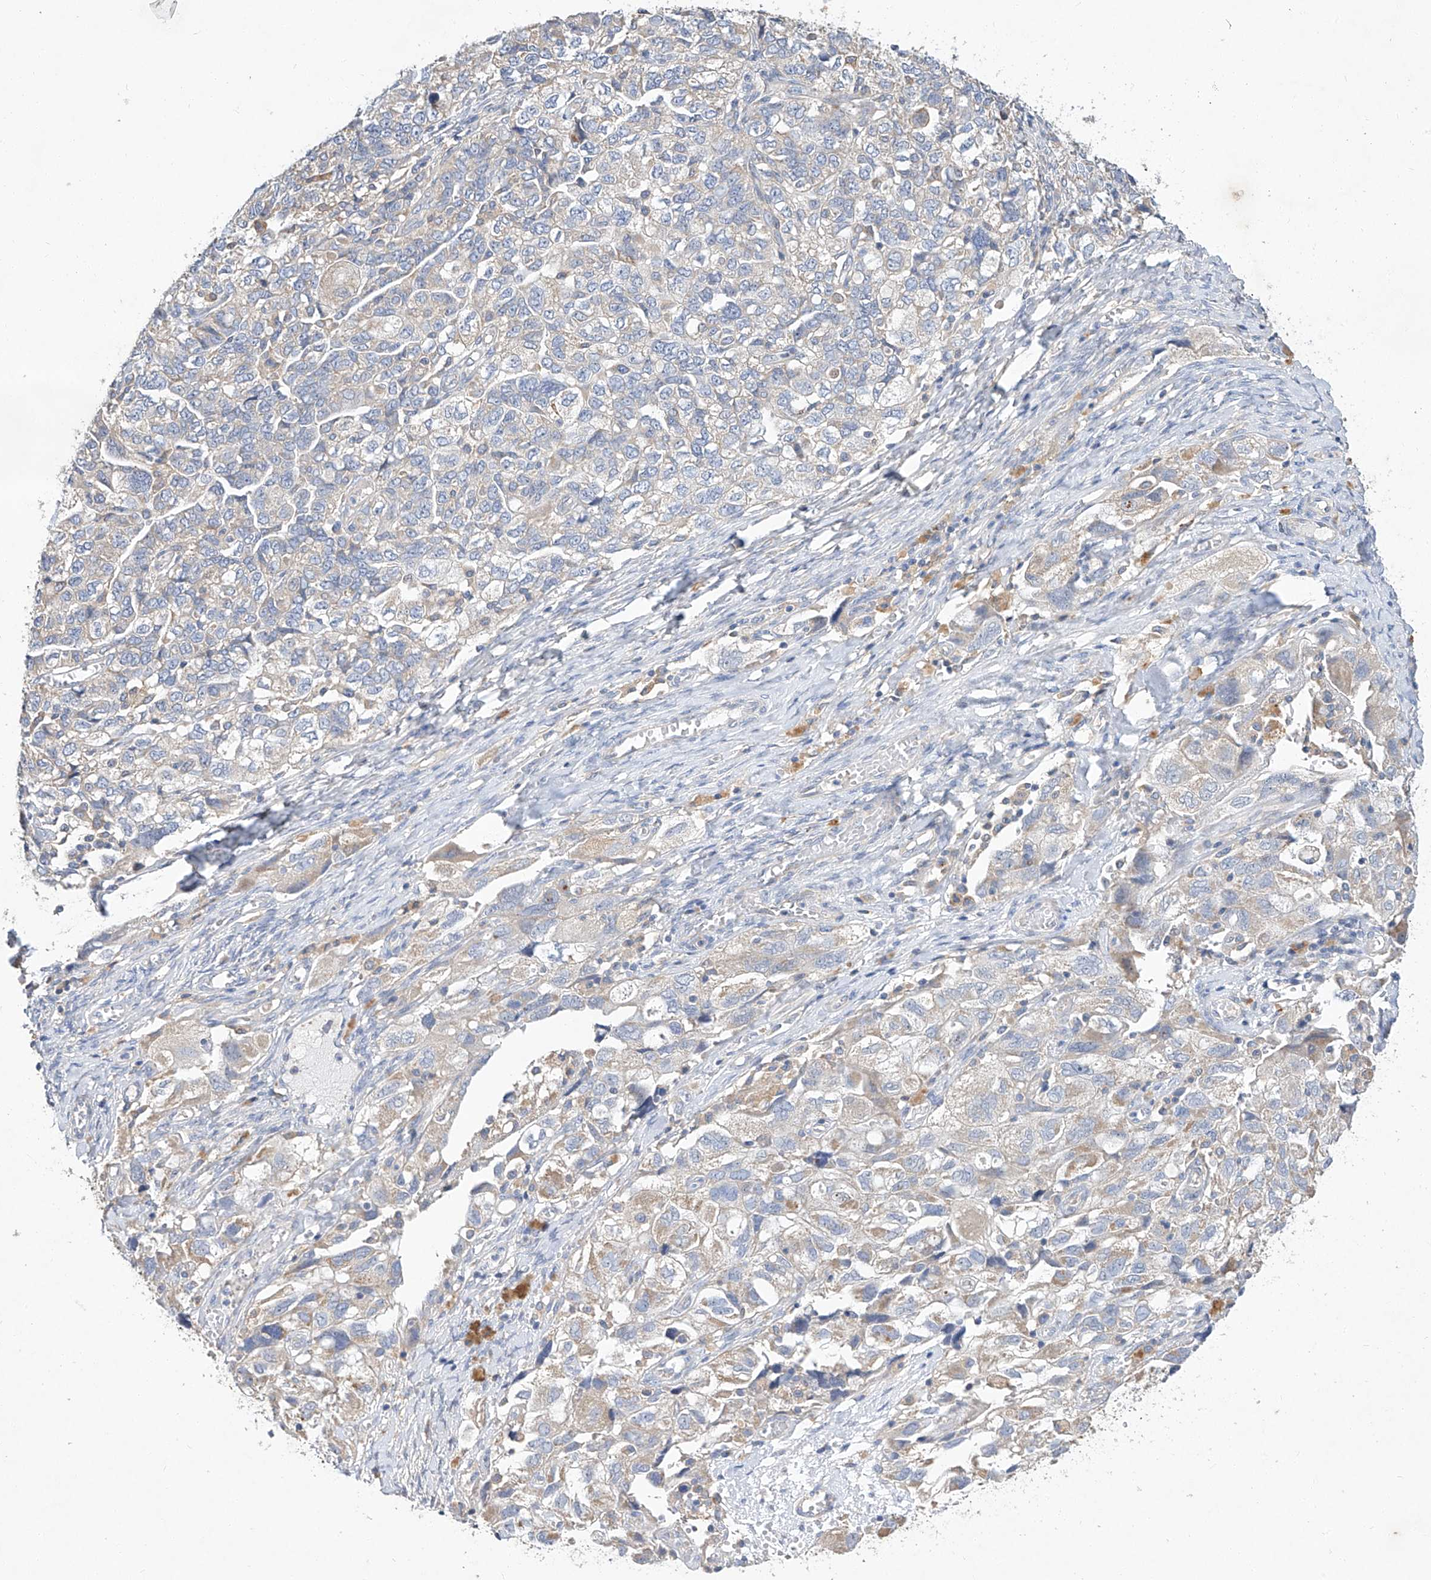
{"staining": {"intensity": "negative", "quantity": "none", "location": "none"}, "tissue": "ovarian cancer", "cell_type": "Tumor cells", "image_type": "cancer", "snomed": [{"axis": "morphology", "description": "Carcinoma, NOS"}, {"axis": "morphology", "description": "Cystadenocarcinoma, serous, NOS"}, {"axis": "topography", "description": "Ovary"}], "caption": "Immunohistochemistry (IHC) of ovarian carcinoma demonstrates no positivity in tumor cells.", "gene": "AMD1", "patient": {"sex": "female", "age": 69}}